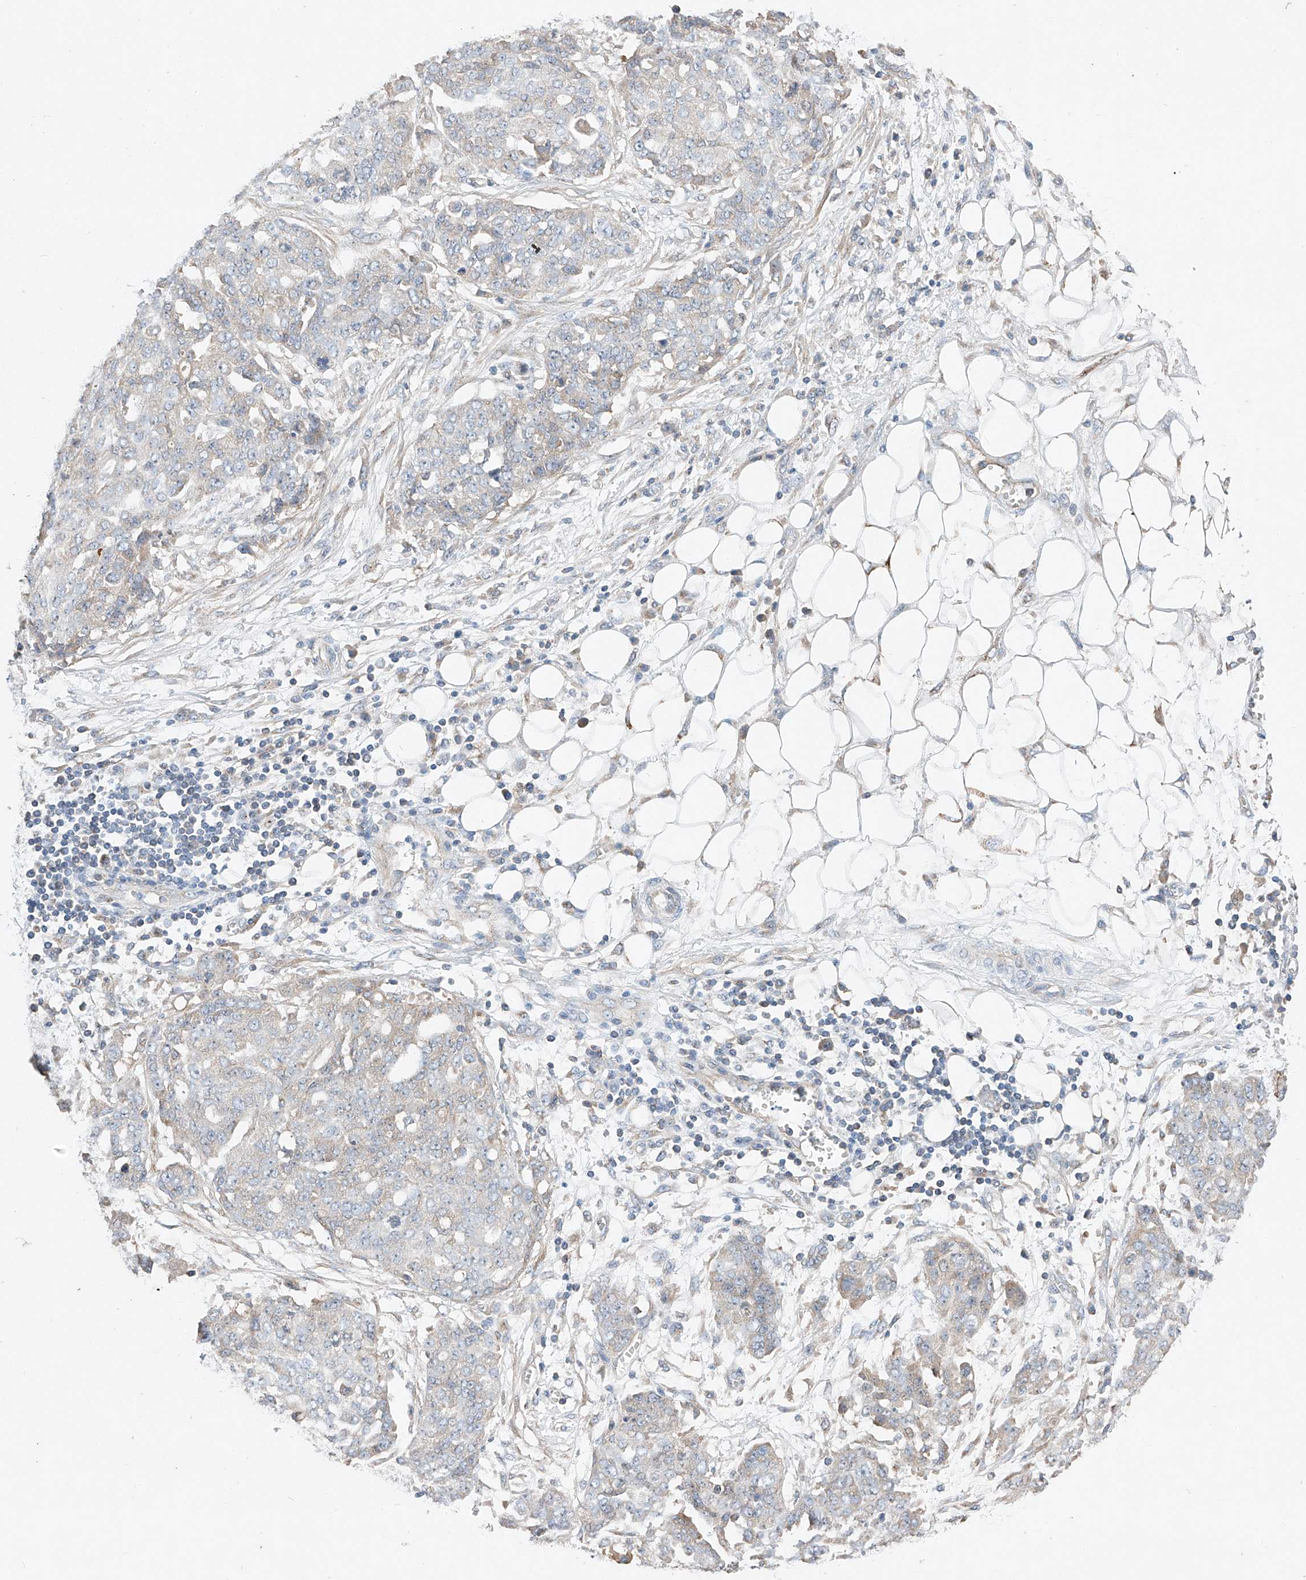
{"staining": {"intensity": "weak", "quantity": "<25%", "location": "cytoplasmic/membranous"}, "tissue": "ovarian cancer", "cell_type": "Tumor cells", "image_type": "cancer", "snomed": [{"axis": "morphology", "description": "Cystadenocarcinoma, serous, NOS"}, {"axis": "topography", "description": "Soft tissue"}, {"axis": "topography", "description": "Ovary"}], "caption": "Immunohistochemistry (IHC) of ovarian cancer displays no positivity in tumor cells.", "gene": "RUSC1", "patient": {"sex": "female", "age": 57}}